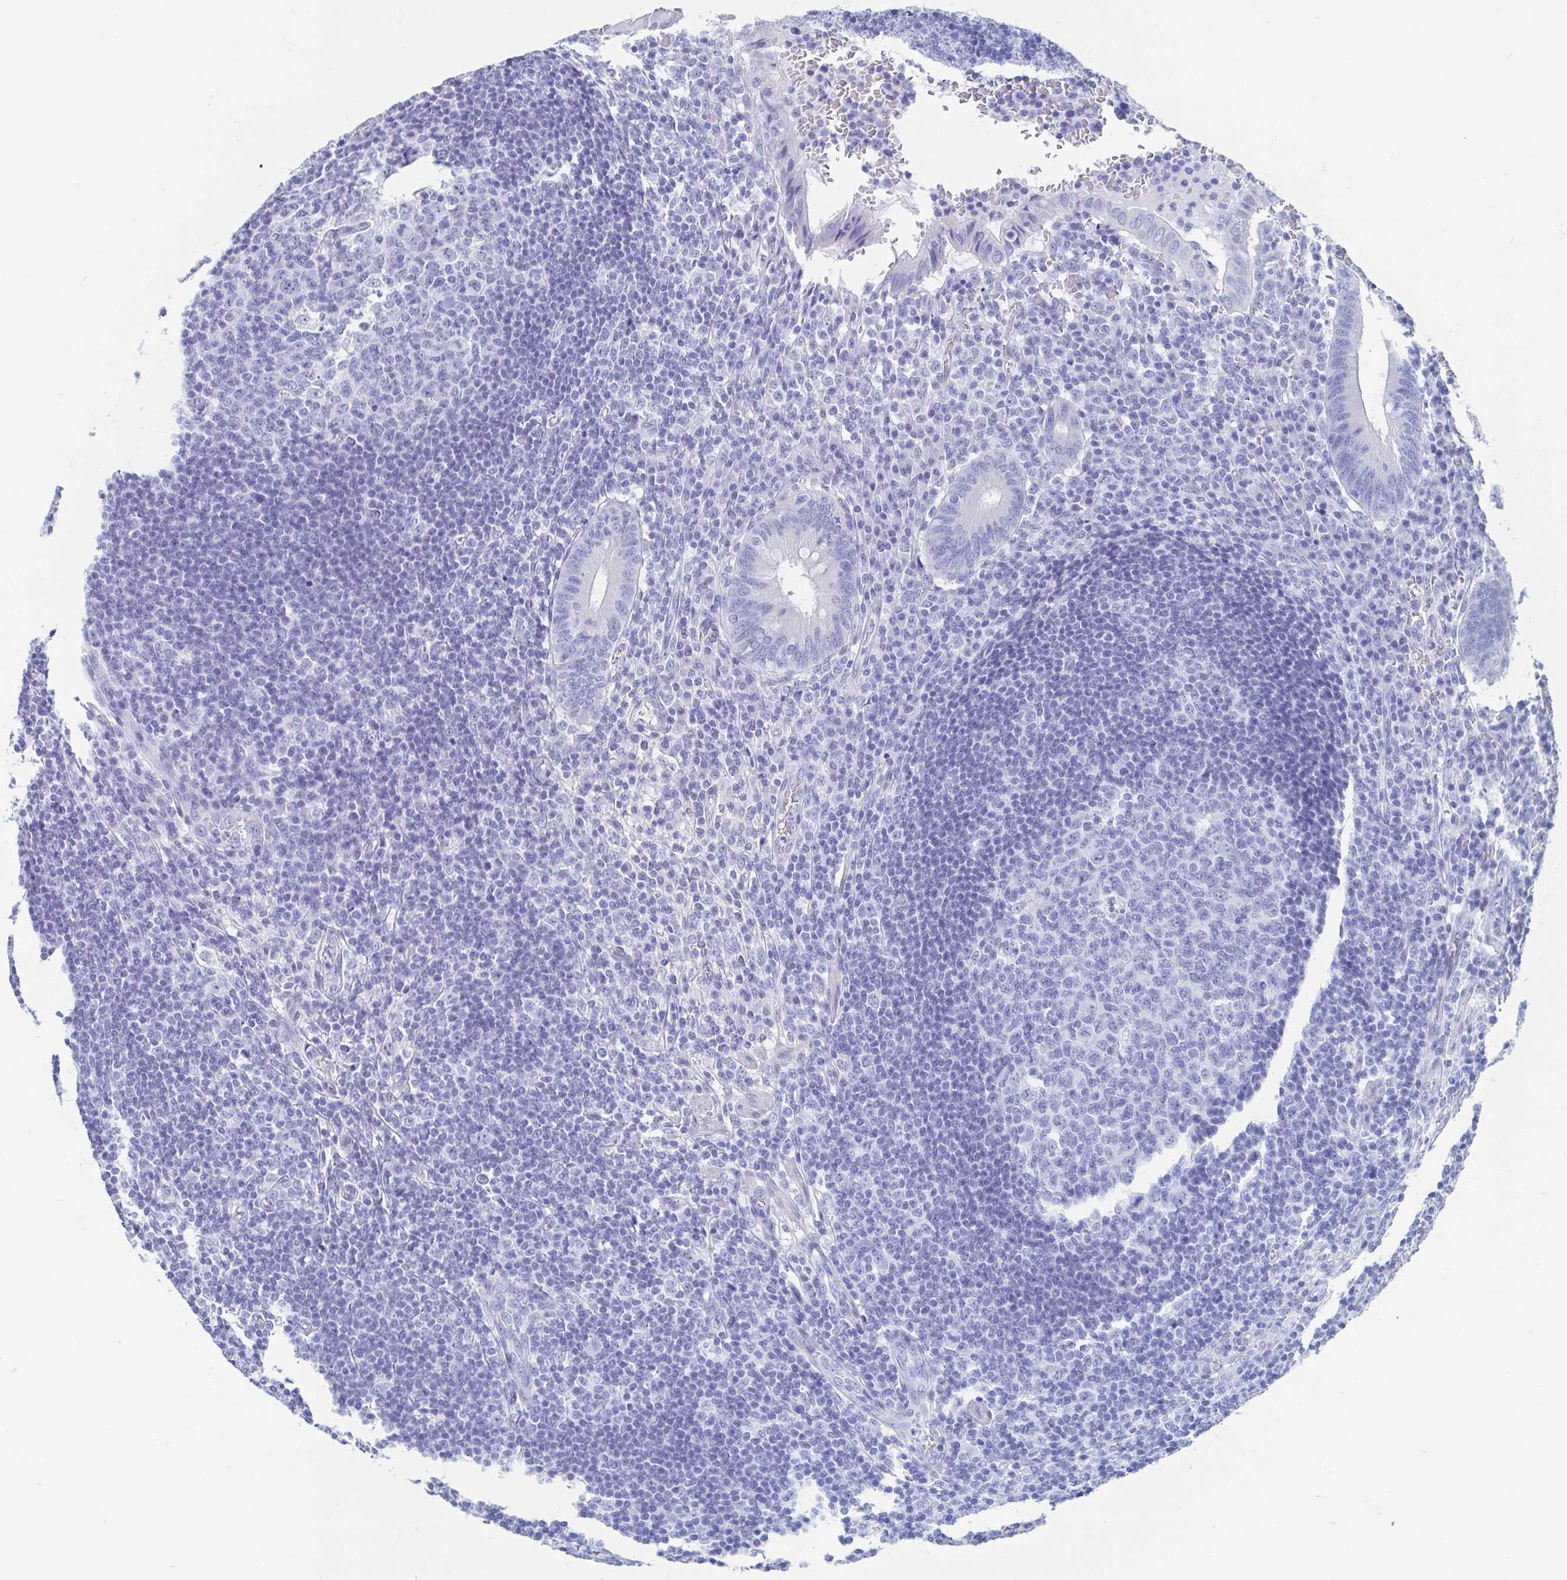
{"staining": {"intensity": "negative", "quantity": "none", "location": "none"}, "tissue": "appendix", "cell_type": "Glandular cells", "image_type": "normal", "snomed": [{"axis": "morphology", "description": "Normal tissue, NOS"}, {"axis": "topography", "description": "Appendix"}], "caption": "Immunohistochemical staining of normal human appendix displays no significant staining in glandular cells.", "gene": "SHCBP1L", "patient": {"sex": "male", "age": 18}}